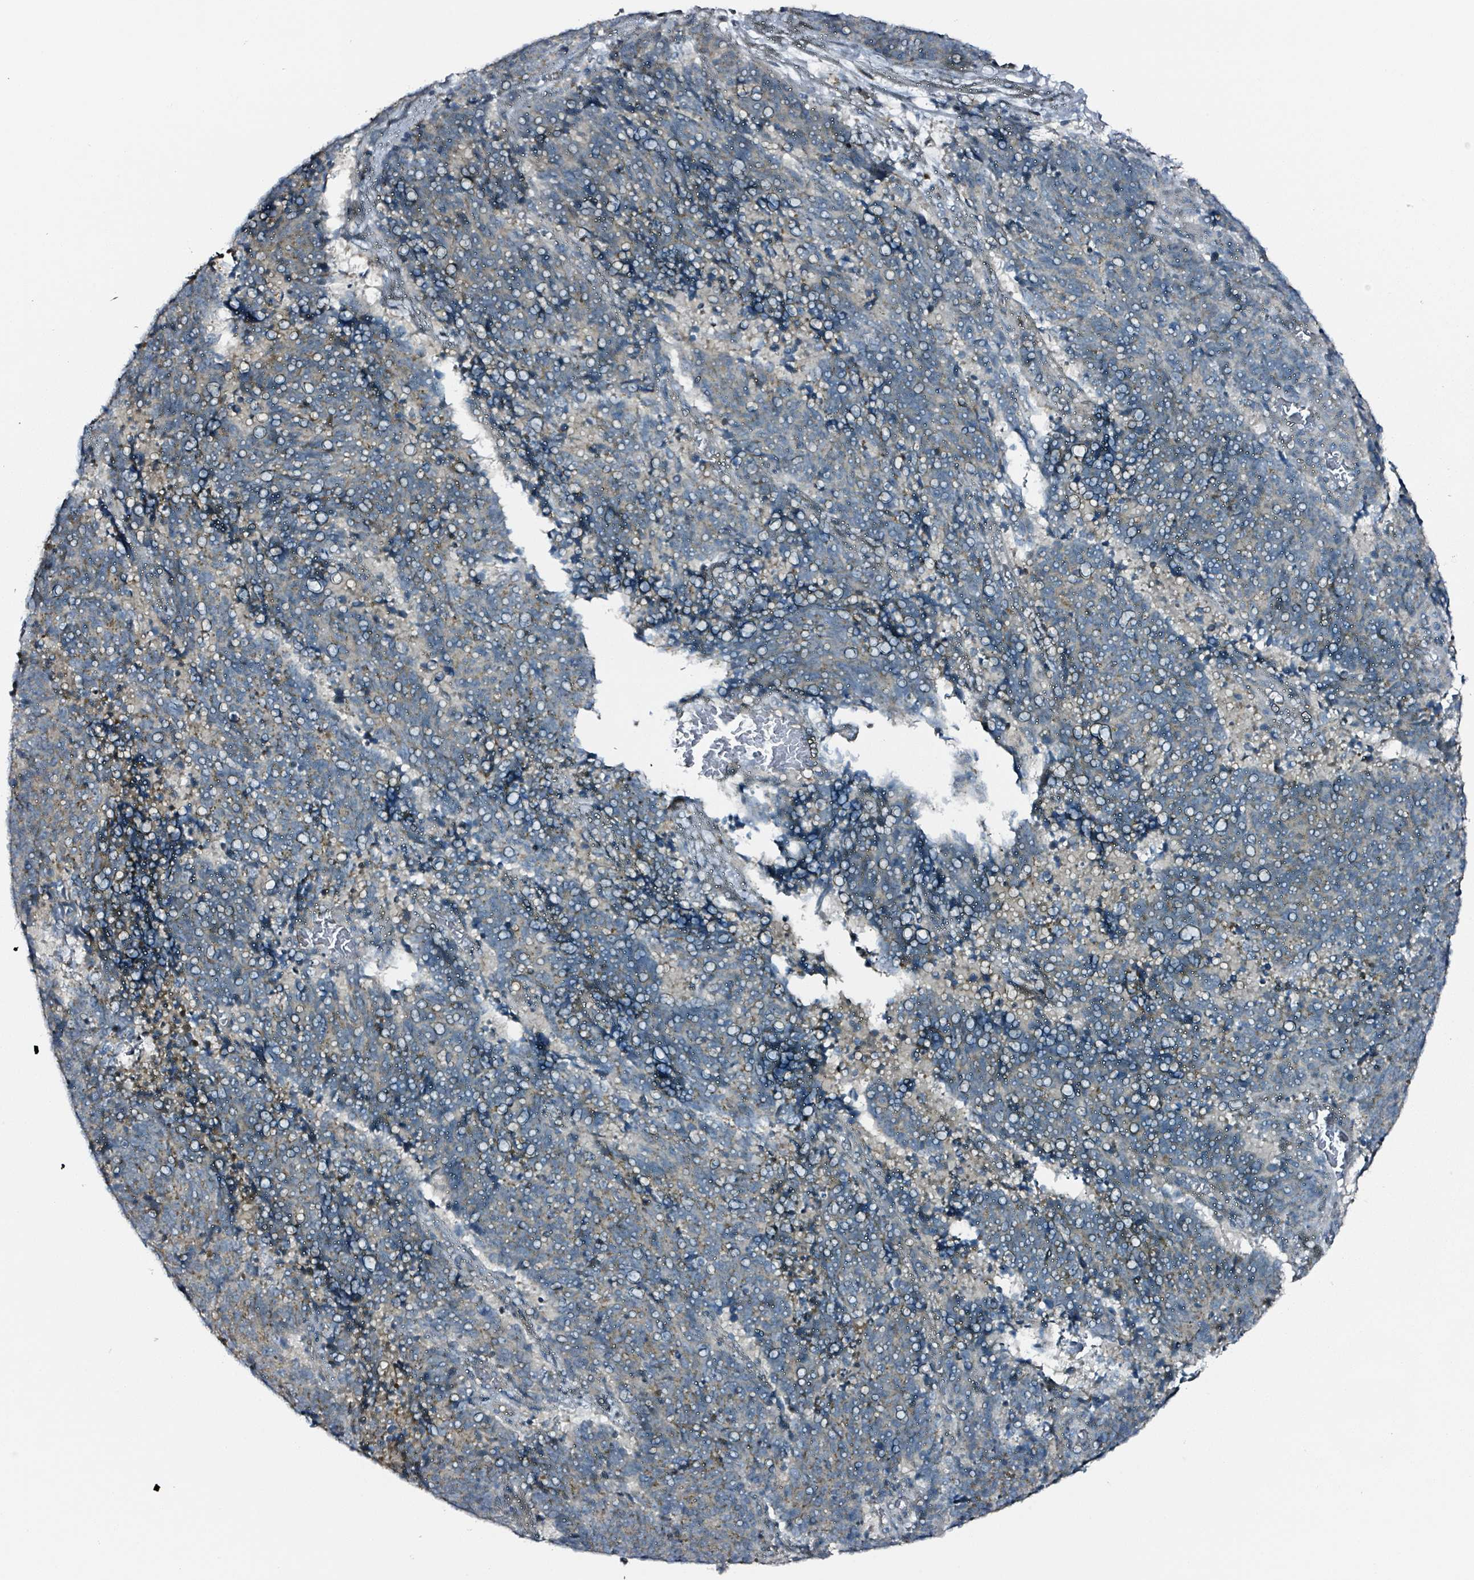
{"staining": {"intensity": "negative", "quantity": "none", "location": "none"}, "tissue": "cervical cancer", "cell_type": "Tumor cells", "image_type": "cancer", "snomed": [{"axis": "morphology", "description": "Squamous cell carcinoma, NOS"}, {"axis": "topography", "description": "Cervix"}], "caption": "A photomicrograph of cervical squamous cell carcinoma stained for a protein shows no brown staining in tumor cells.", "gene": "B3GAT3", "patient": {"sex": "female", "age": 29}}